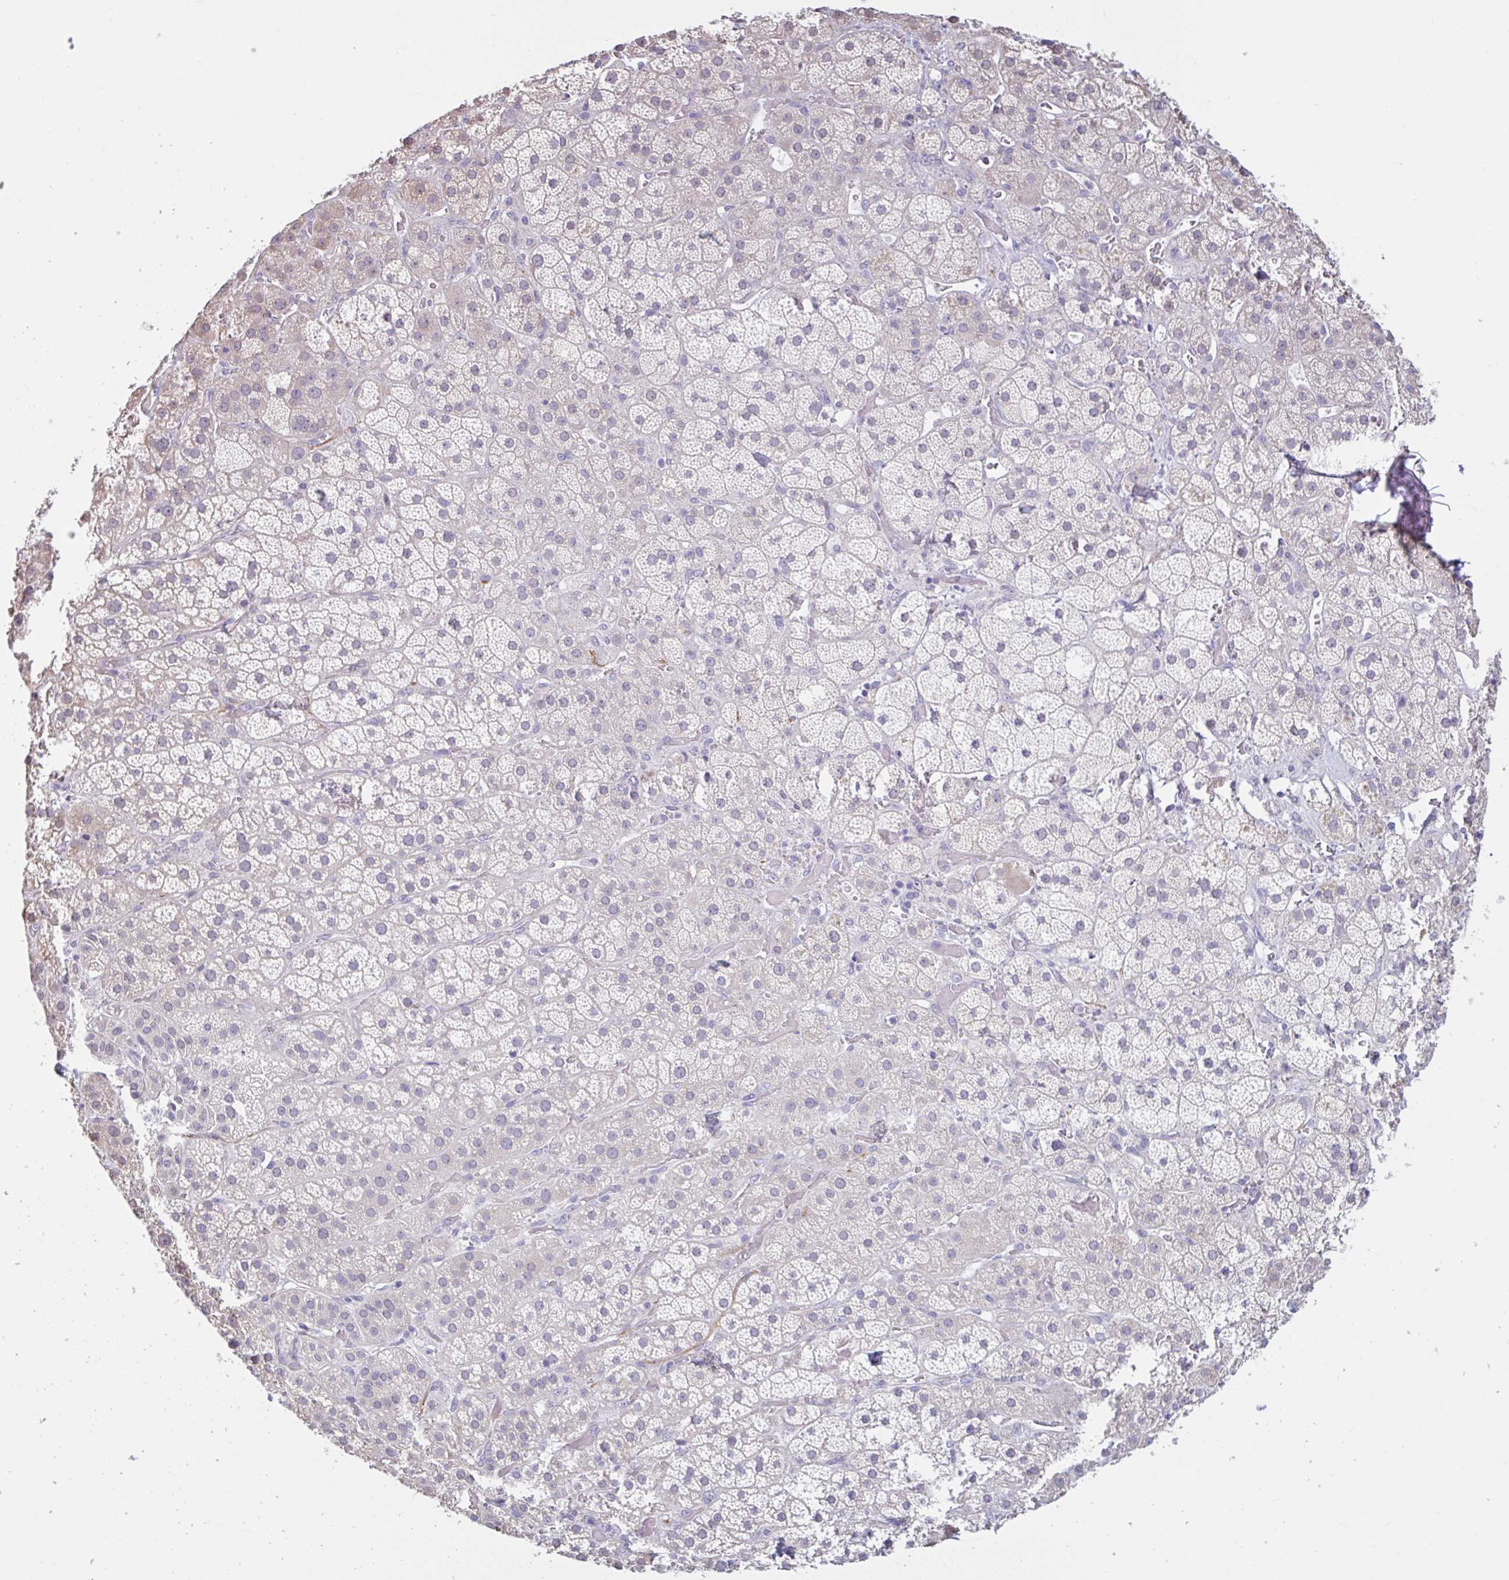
{"staining": {"intensity": "weak", "quantity": "<25%", "location": "cytoplasmic/membranous"}, "tissue": "adrenal gland", "cell_type": "Glandular cells", "image_type": "normal", "snomed": [{"axis": "morphology", "description": "Normal tissue, NOS"}, {"axis": "topography", "description": "Adrenal gland"}], "caption": "Adrenal gland was stained to show a protein in brown. There is no significant positivity in glandular cells. (DAB IHC with hematoxylin counter stain).", "gene": "CDH19", "patient": {"sex": "male", "age": 57}}